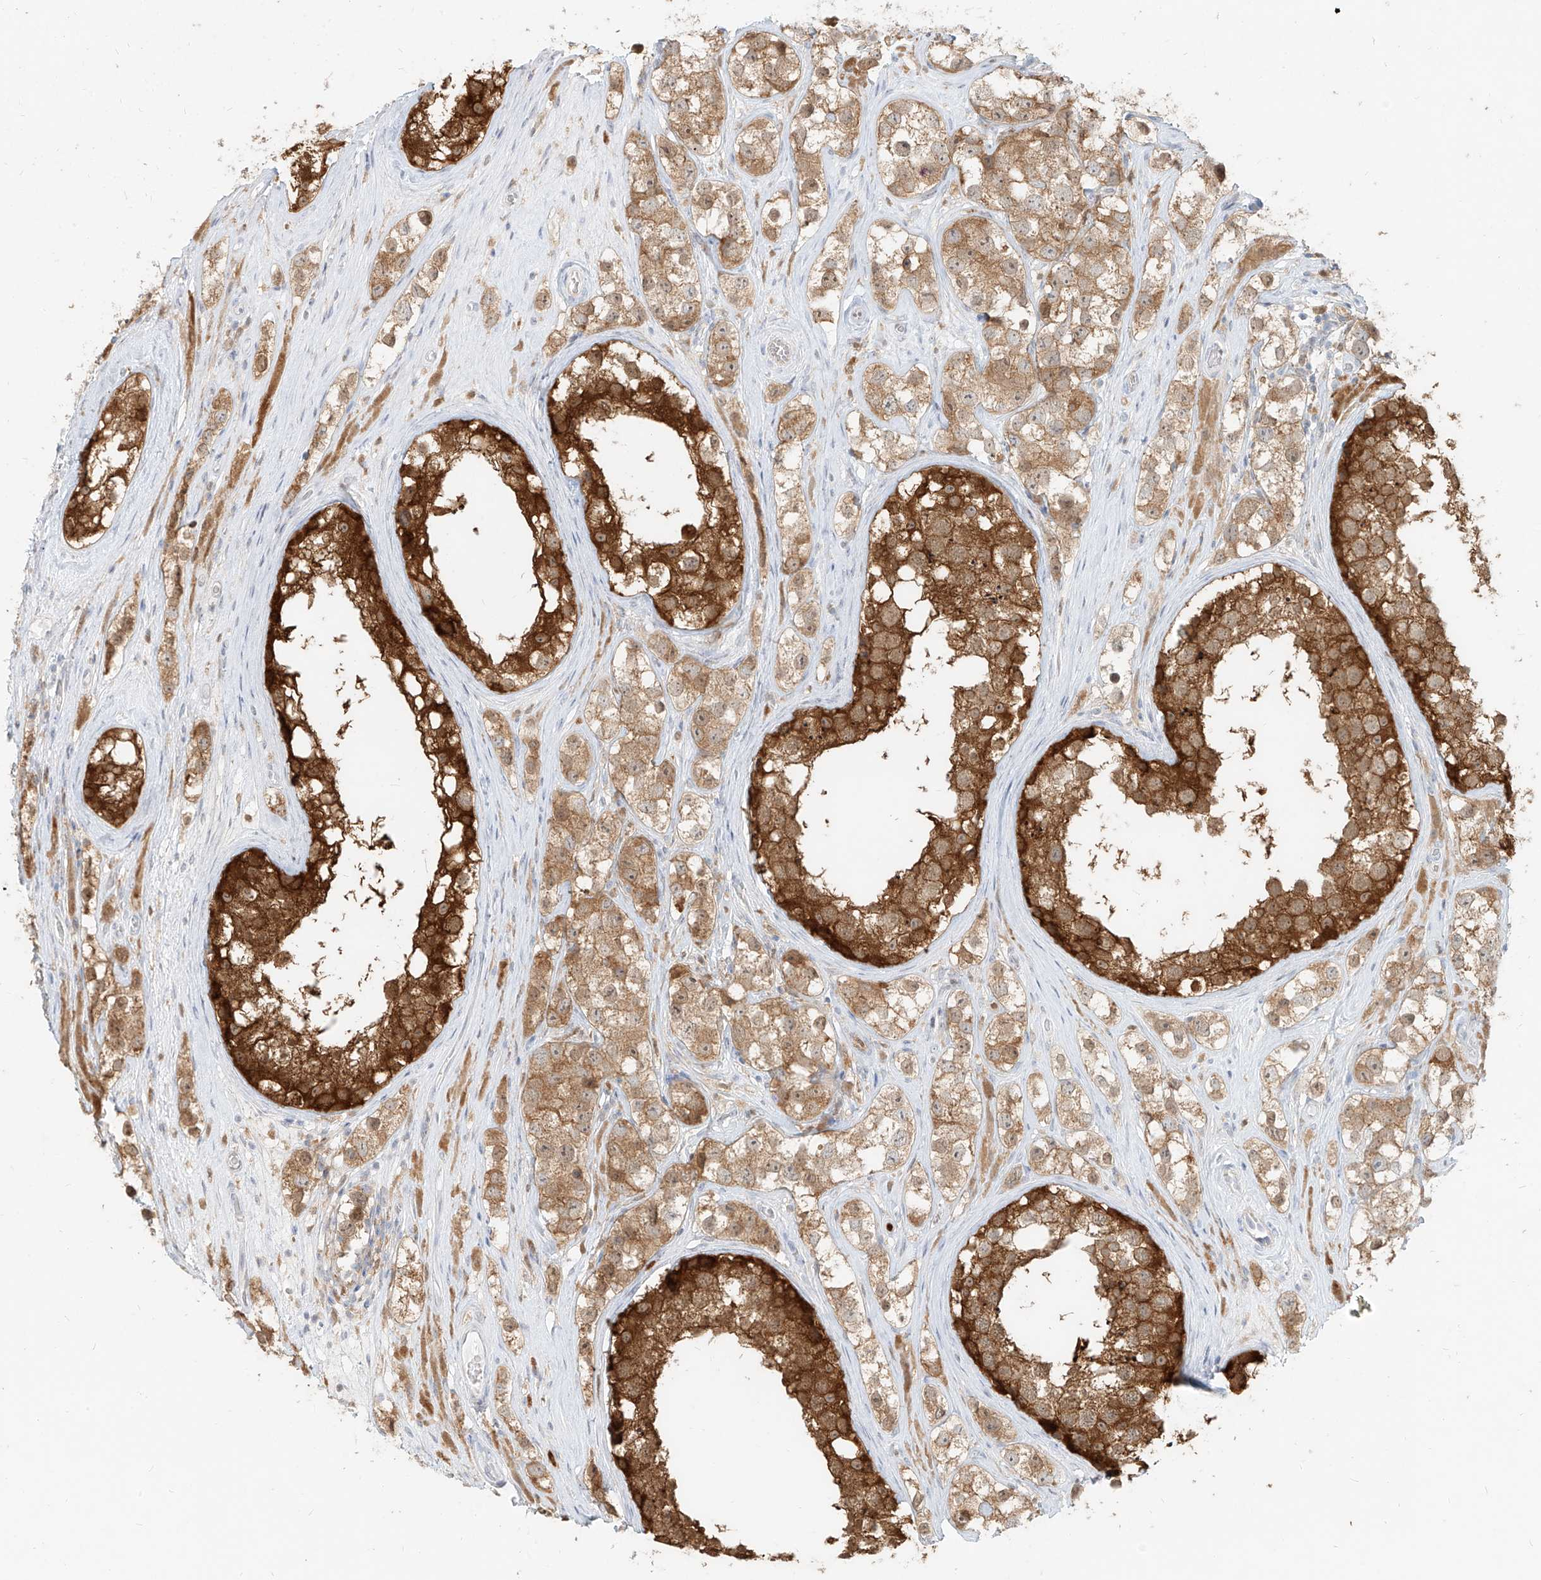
{"staining": {"intensity": "moderate", "quantity": ">75%", "location": "cytoplasmic/membranous"}, "tissue": "testis cancer", "cell_type": "Tumor cells", "image_type": "cancer", "snomed": [{"axis": "morphology", "description": "Seminoma, NOS"}, {"axis": "topography", "description": "Testis"}], "caption": "IHC of seminoma (testis) displays medium levels of moderate cytoplasmic/membranous positivity in about >75% of tumor cells.", "gene": "PGD", "patient": {"sex": "male", "age": 28}}